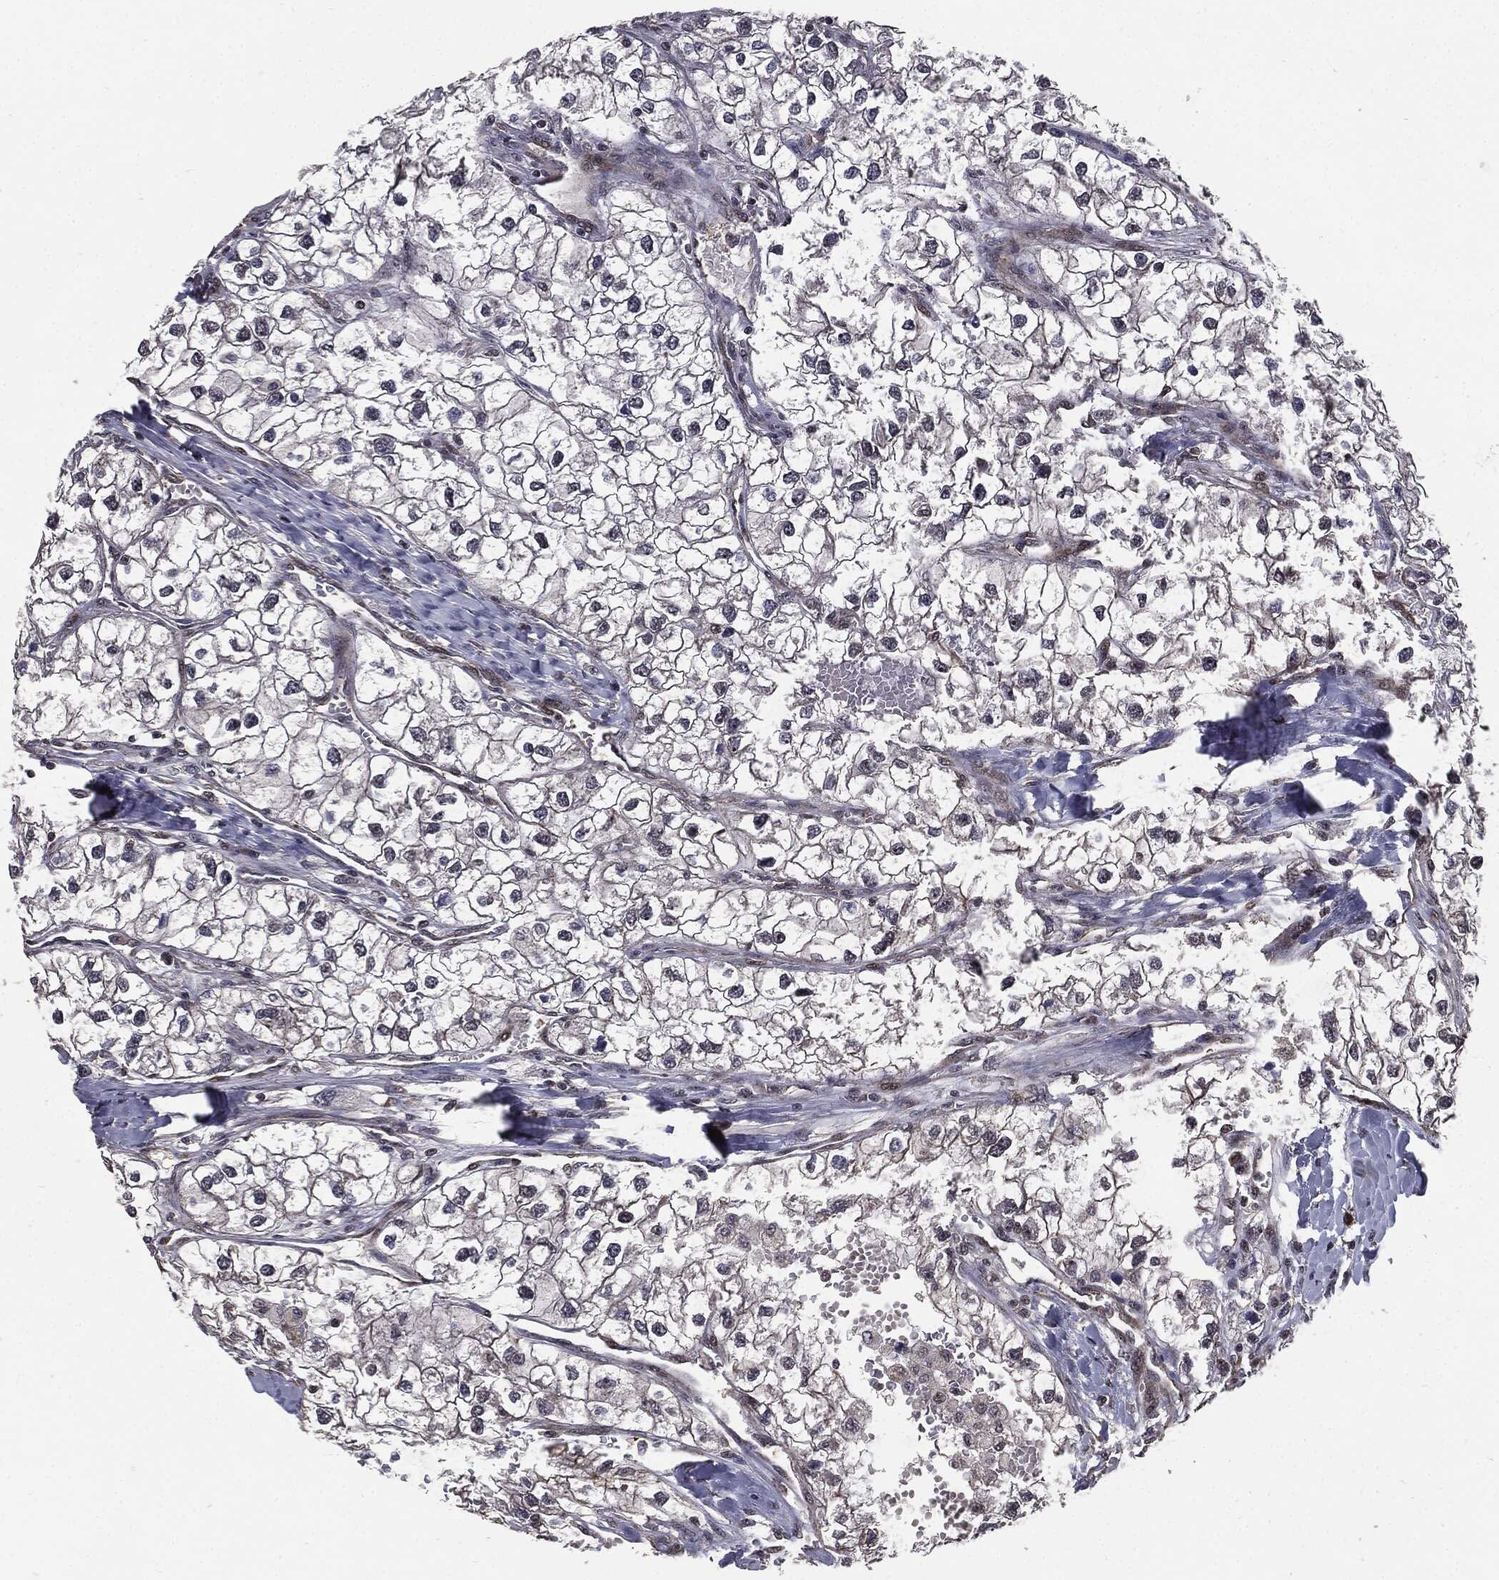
{"staining": {"intensity": "moderate", "quantity": "<25%", "location": "cytoplasmic/membranous"}, "tissue": "renal cancer", "cell_type": "Tumor cells", "image_type": "cancer", "snomed": [{"axis": "morphology", "description": "Adenocarcinoma, NOS"}, {"axis": "topography", "description": "Kidney"}], "caption": "IHC of renal cancer (adenocarcinoma) exhibits low levels of moderate cytoplasmic/membranous positivity in about <25% of tumor cells. Using DAB (brown) and hematoxylin (blue) stains, captured at high magnification using brightfield microscopy.", "gene": "PTPA", "patient": {"sex": "male", "age": 59}}